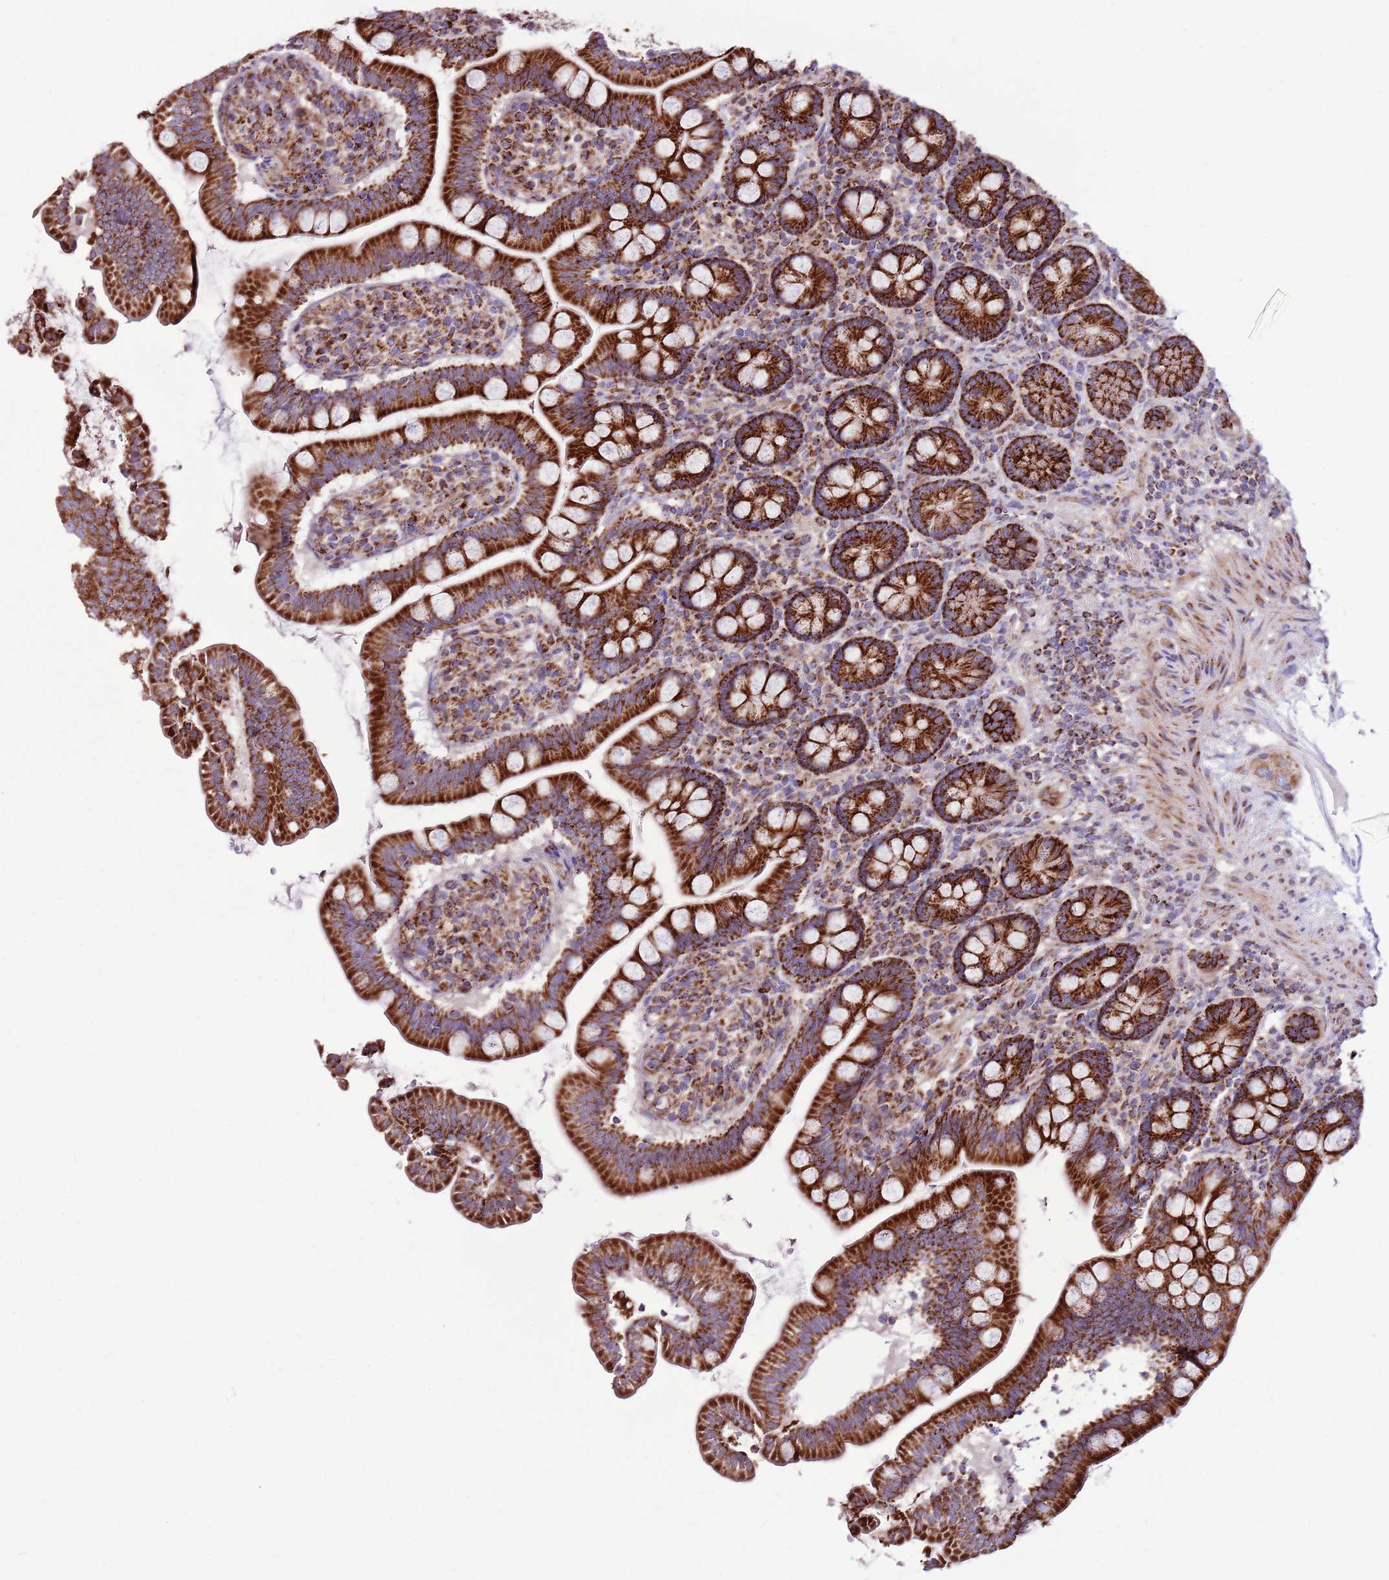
{"staining": {"intensity": "strong", "quantity": ">75%", "location": "cytoplasmic/membranous"}, "tissue": "small intestine", "cell_type": "Glandular cells", "image_type": "normal", "snomed": [{"axis": "morphology", "description": "Normal tissue, NOS"}, {"axis": "topography", "description": "Small intestine"}], "caption": "Glandular cells show strong cytoplasmic/membranous staining in about >75% of cells in unremarkable small intestine.", "gene": "HECTD4", "patient": {"sex": "female", "age": 64}}